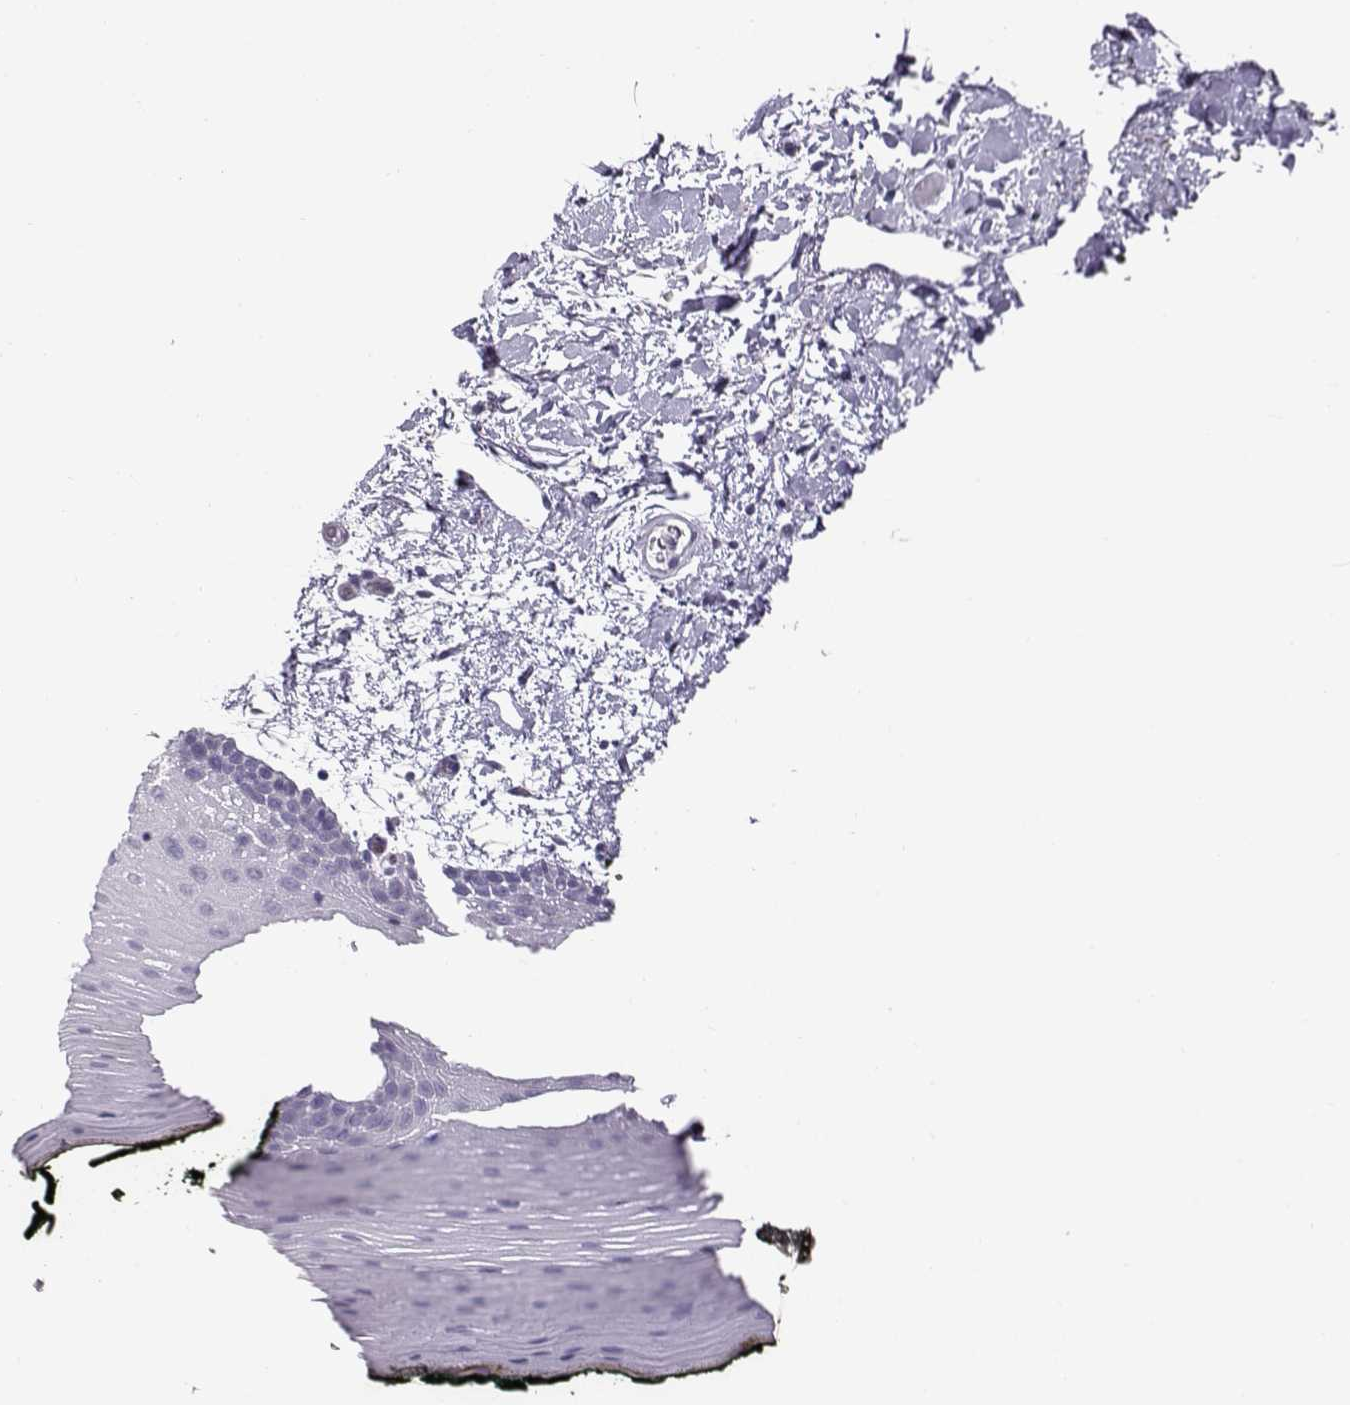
{"staining": {"intensity": "negative", "quantity": "none", "location": "none"}, "tissue": "oral mucosa", "cell_type": "Squamous epithelial cells", "image_type": "normal", "snomed": [{"axis": "morphology", "description": "Normal tissue, NOS"}, {"axis": "topography", "description": "Oral tissue"}, {"axis": "topography", "description": "Head-Neck"}], "caption": "Immunohistochemical staining of benign oral mucosa displays no significant staining in squamous epithelial cells.", "gene": "ZBTB8B", "patient": {"sex": "male", "age": 65}}